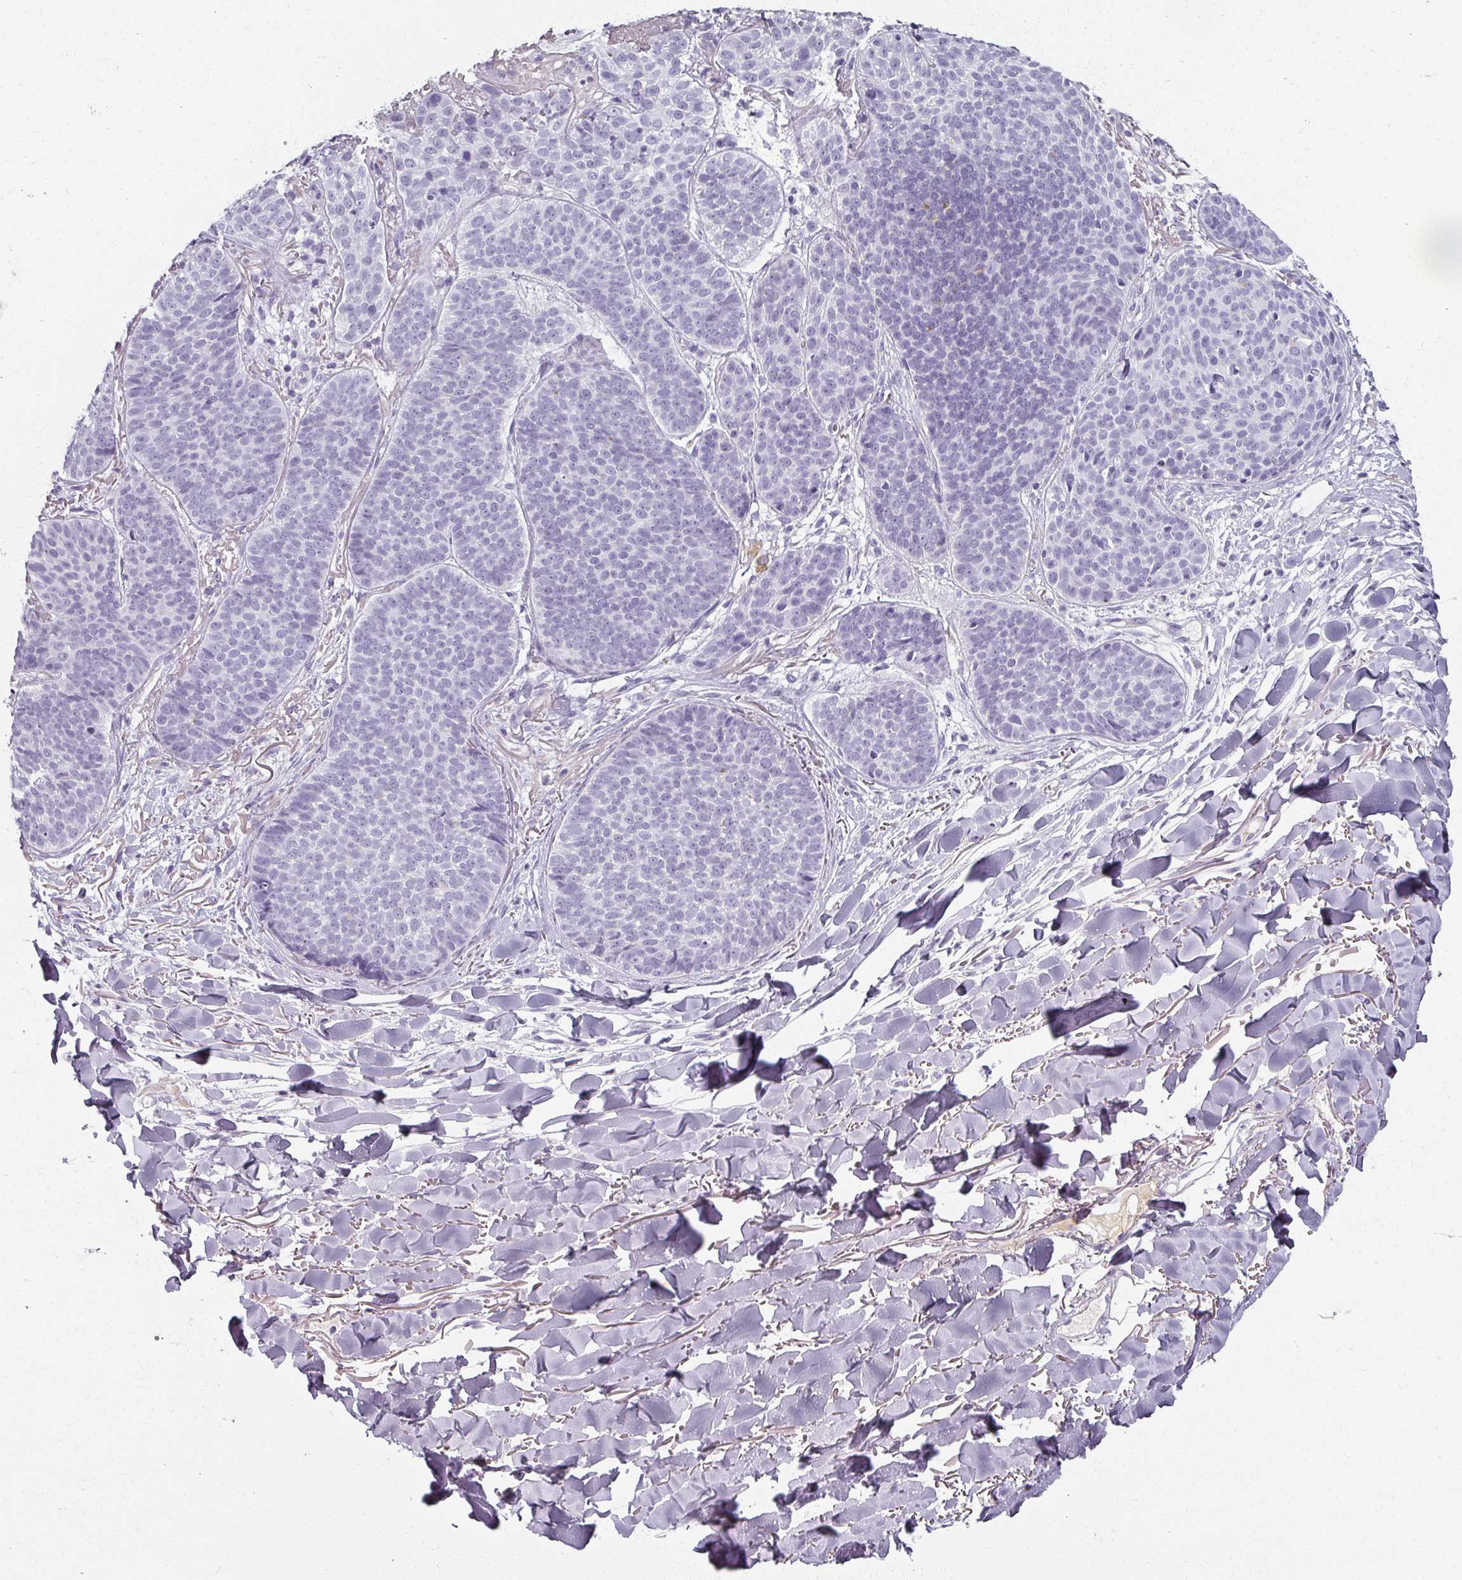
{"staining": {"intensity": "negative", "quantity": "none", "location": "none"}, "tissue": "skin cancer", "cell_type": "Tumor cells", "image_type": "cancer", "snomed": [{"axis": "morphology", "description": "Basal cell carcinoma"}, {"axis": "topography", "description": "Skin"}, {"axis": "topography", "description": "Skin of neck"}, {"axis": "topography", "description": "Skin of shoulder"}, {"axis": "topography", "description": "Skin of back"}], "caption": "This is an IHC histopathology image of human skin cancer (basal cell carcinoma). There is no staining in tumor cells.", "gene": "REG3G", "patient": {"sex": "male", "age": 80}}